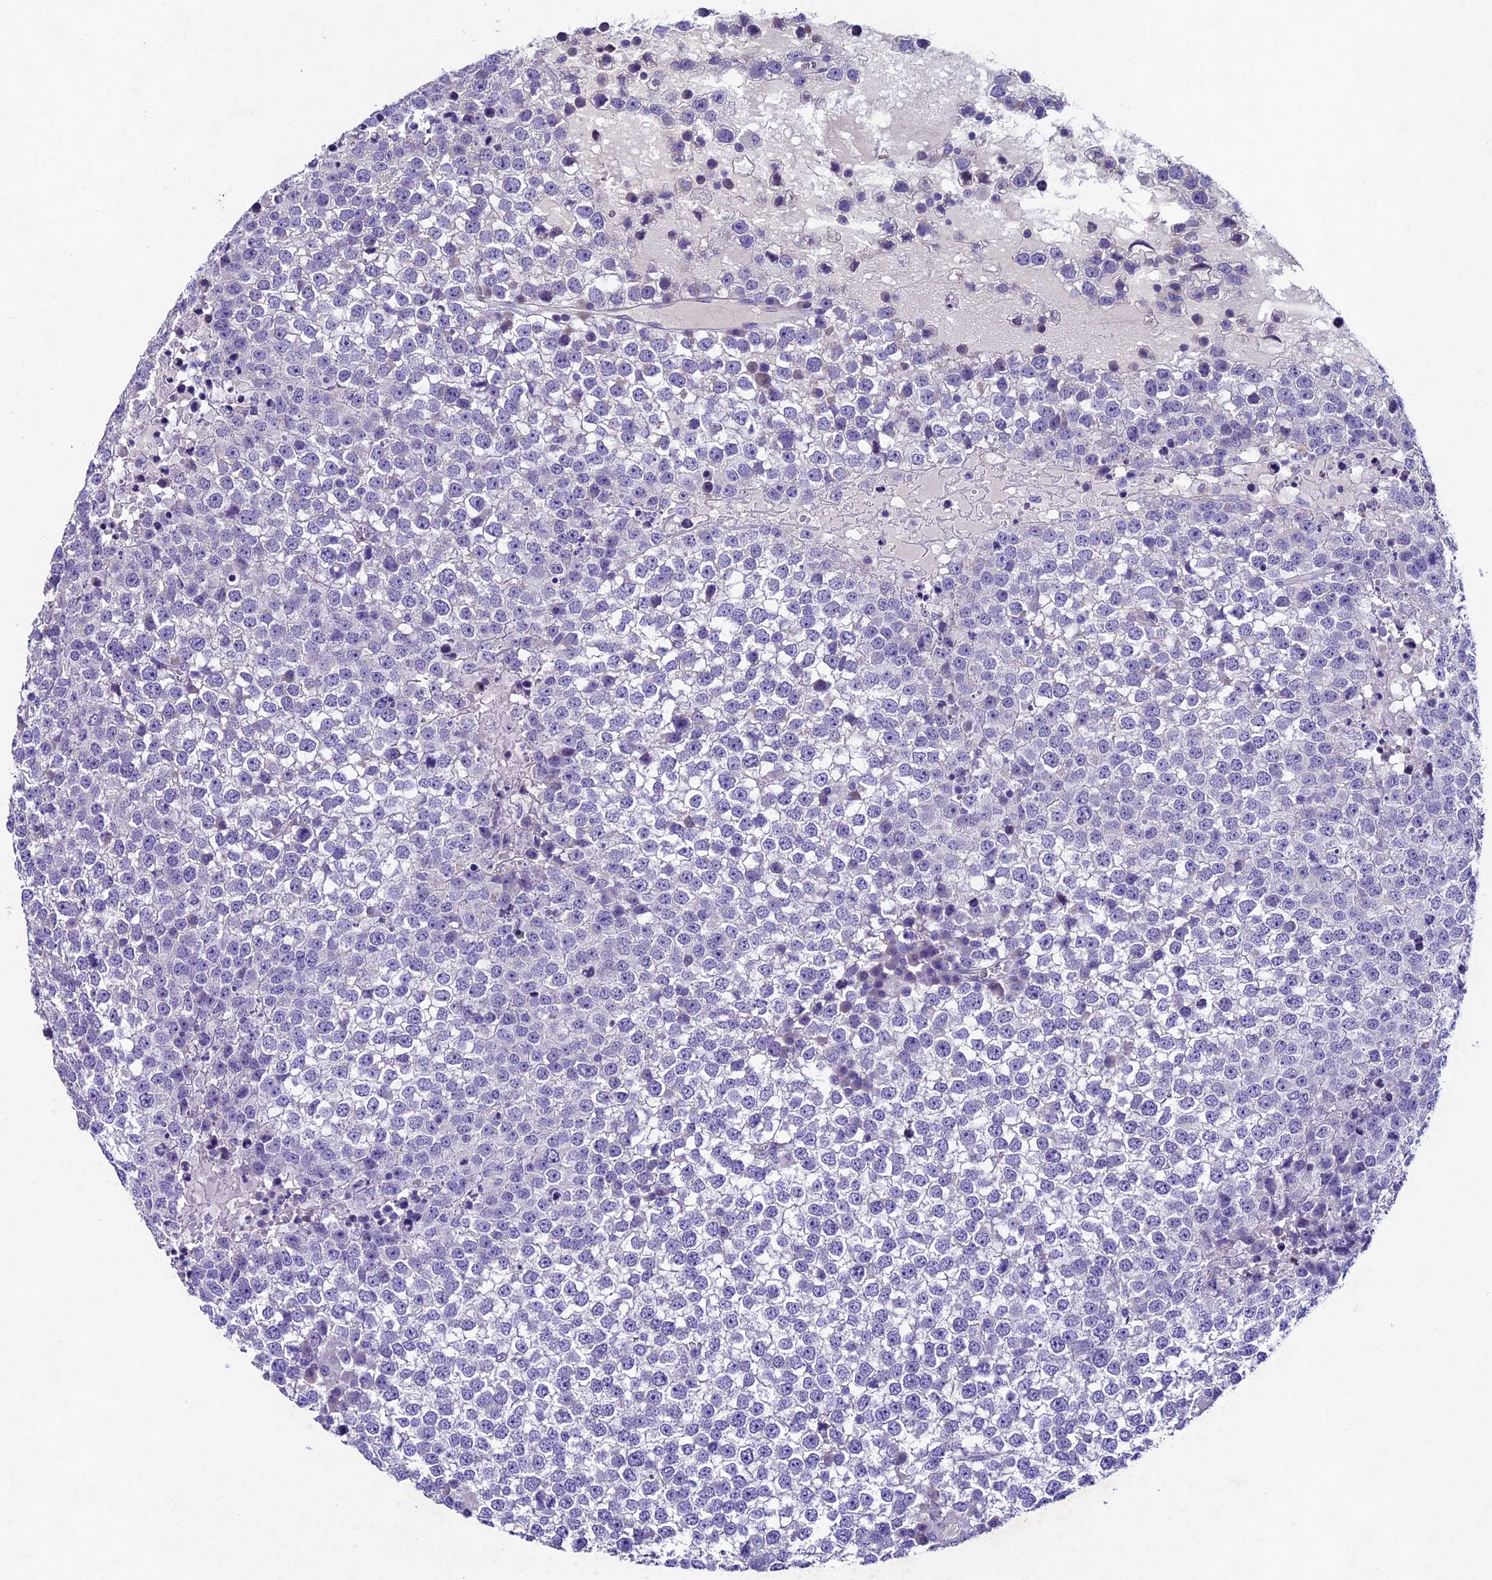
{"staining": {"intensity": "negative", "quantity": "none", "location": "none"}, "tissue": "testis cancer", "cell_type": "Tumor cells", "image_type": "cancer", "snomed": [{"axis": "morphology", "description": "Seminoma, NOS"}, {"axis": "topography", "description": "Testis"}], "caption": "Tumor cells show no significant protein expression in testis seminoma.", "gene": "IFT140", "patient": {"sex": "male", "age": 65}}